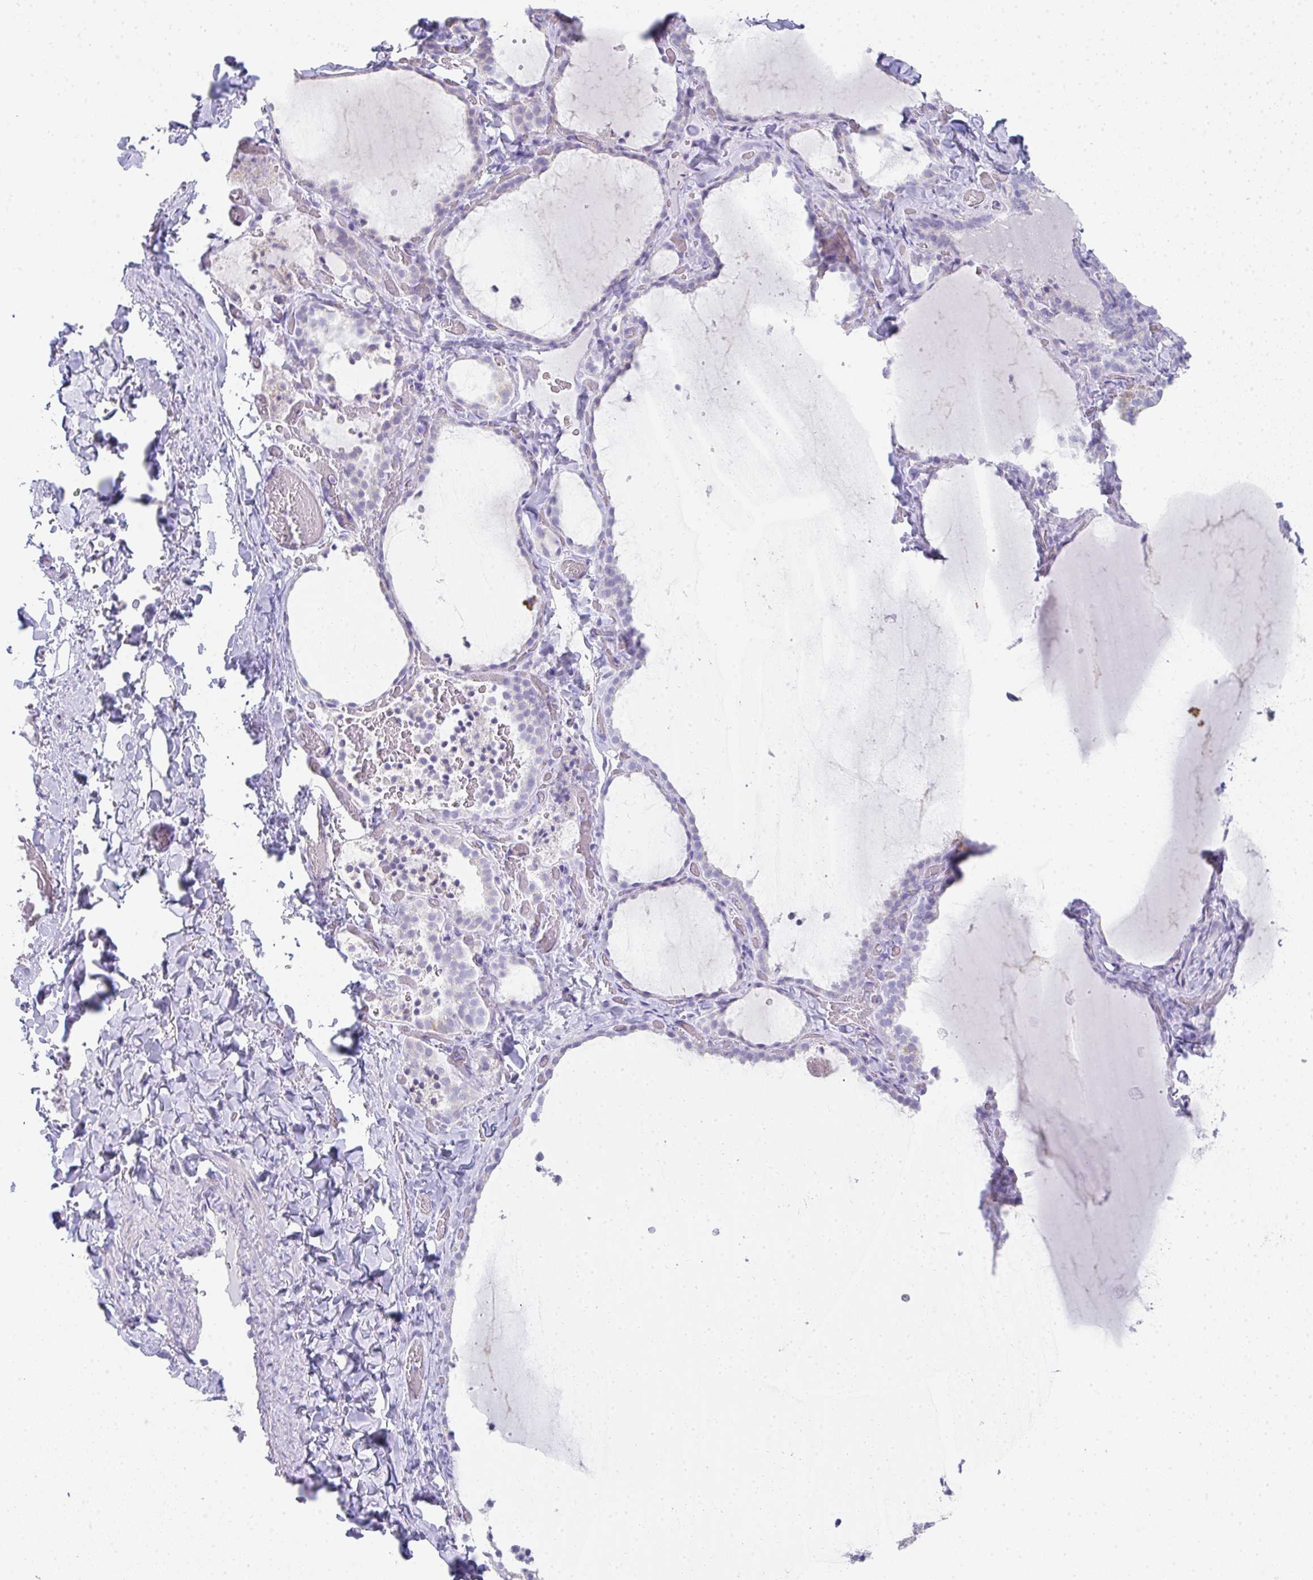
{"staining": {"intensity": "negative", "quantity": "none", "location": "none"}, "tissue": "thyroid gland", "cell_type": "Glandular cells", "image_type": "normal", "snomed": [{"axis": "morphology", "description": "Normal tissue, NOS"}, {"axis": "topography", "description": "Thyroid gland"}], "caption": "A photomicrograph of human thyroid gland is negative for staining in glandular cells.", "gene": "RLF", "patient": {"sex": "female", "age": 22}}